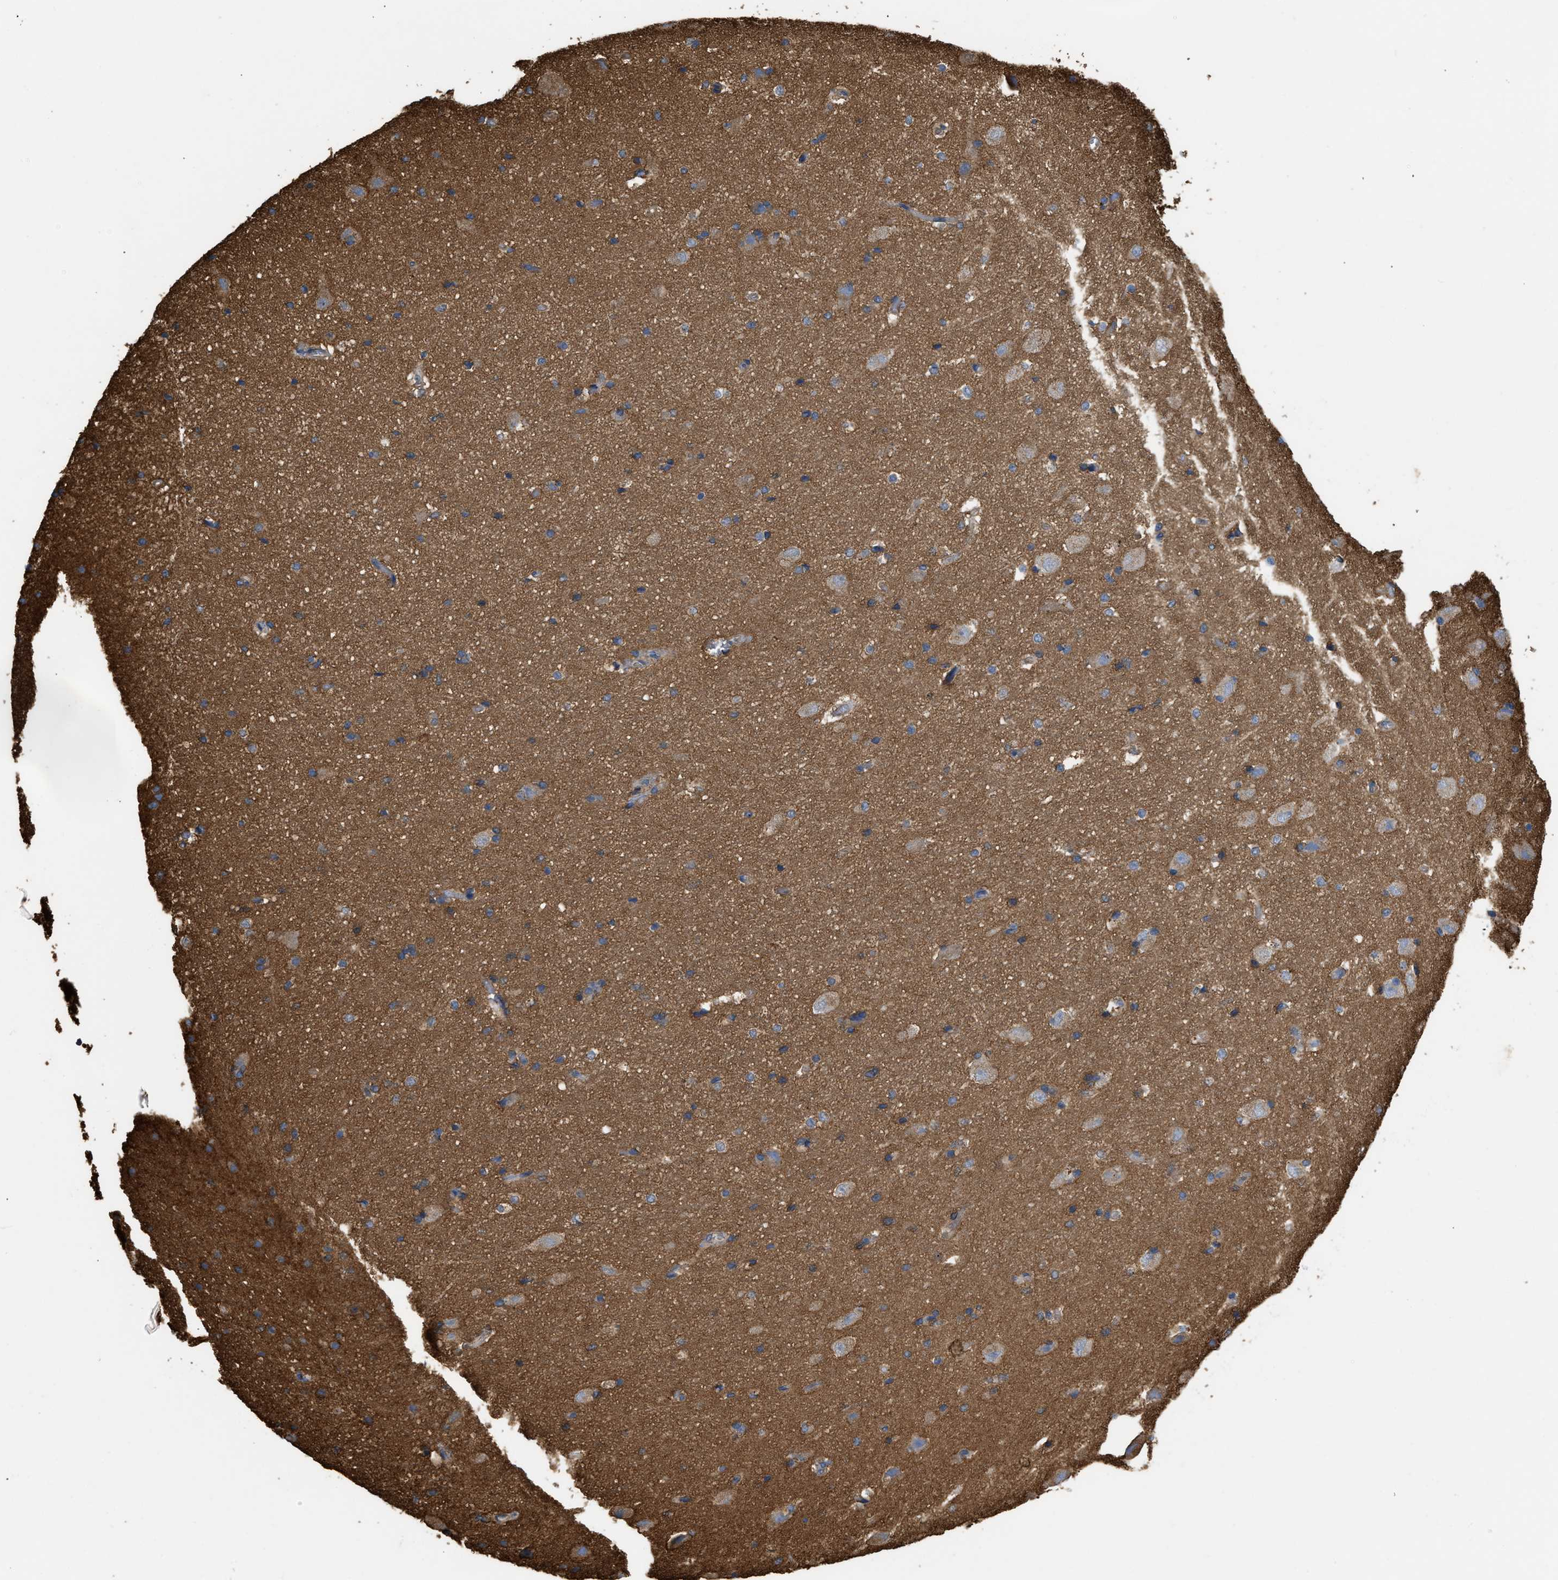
{"staining": {"intensity": "moderate", "quantity": "<25%", "location": "cytoplasmic/membranous"}, "tissue": "hippocampus", "cell_type": "Glial cells", "image_type": "normal", "snomed": [{"axis": "morphology", "description": "Normal tissue, NOS"}, {"axis": "topography", "description": "Hippocampus"}], "caption": "Unremarkable hippocampus exhibits moderate cytoplasmic/membranous staining in about <25% of glial cells, visualized by immunohistochemistry. (Stains: DAB in brown, nuclei in blue, Microscopy: brightfield microscopy at high magnification).", "gene": "GNB4", "patient": {"sex": "female", "age": 19}}